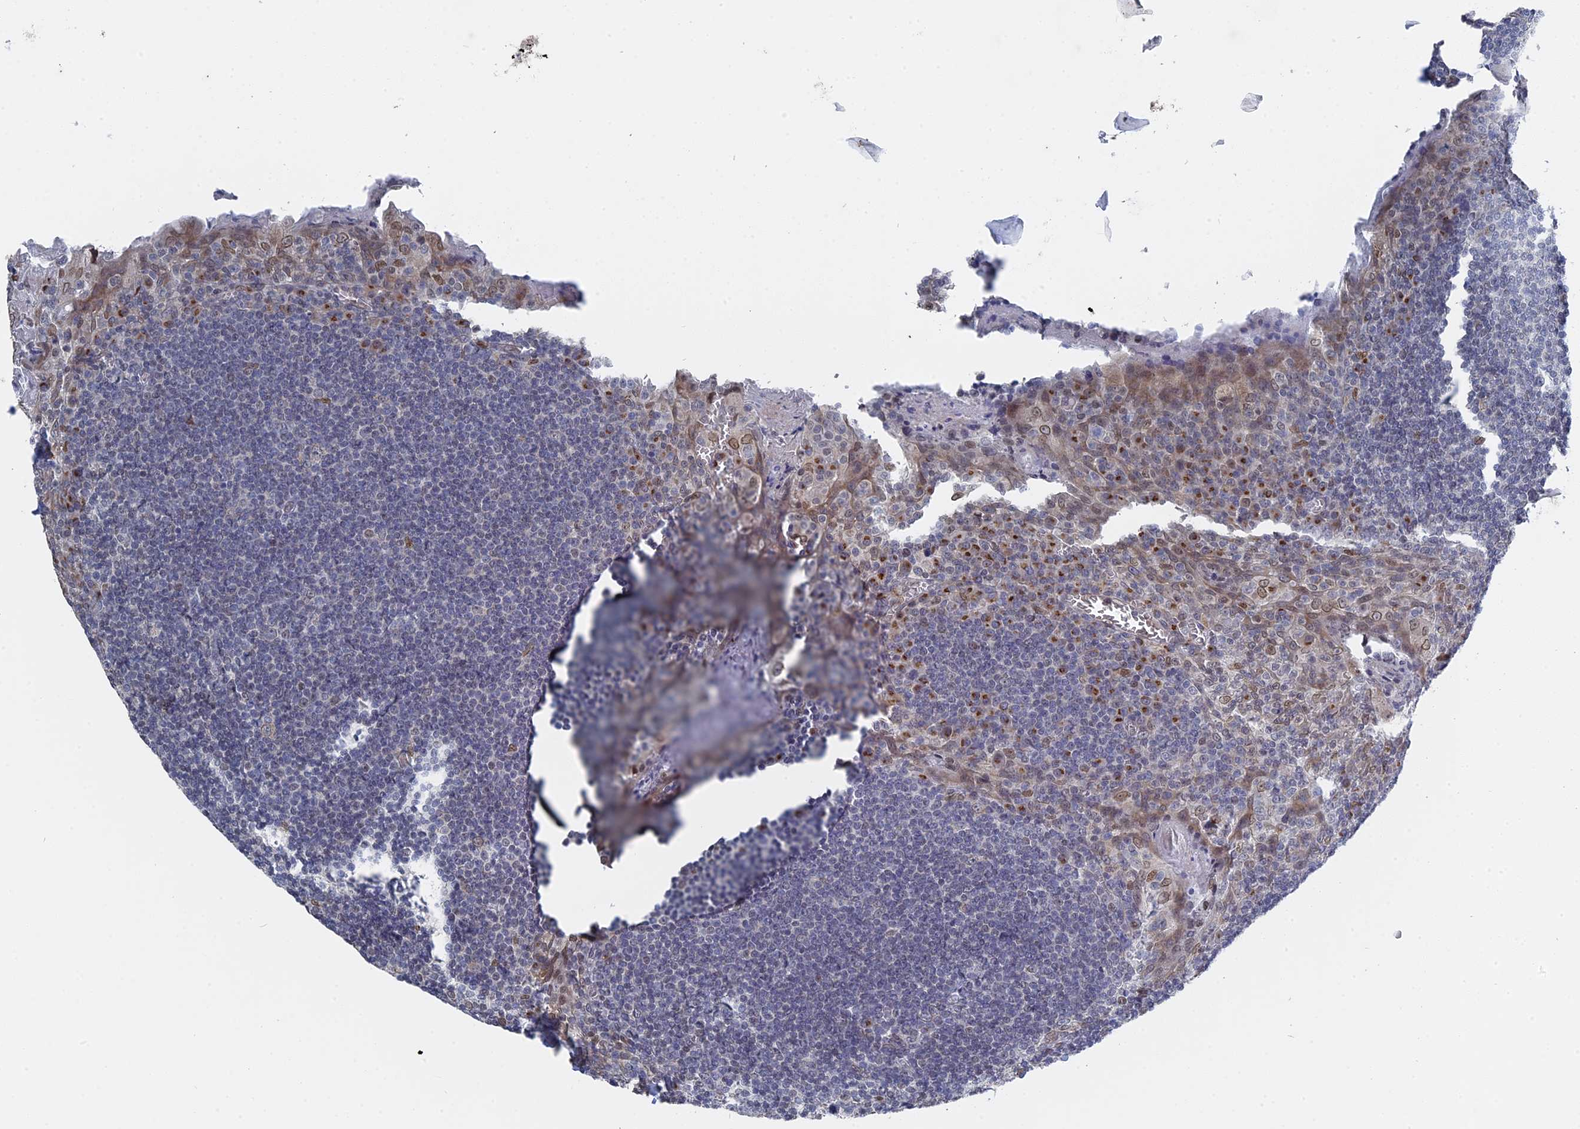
{"staining": {"intensity": "negative", "quantity": "none", "location": "none"}, "tissue": "tonsil", "cell_type": "Germinal center cells", "image_type": "normal", "snomed": [{"axis": "morphology", "description": "Normal tissue, NOS"}, {"axis": "topography", "description": "Tonsil"}], "caption": "Germinal center cells show no significant staining in benign tonsil.", "gene": "MTRF1", "patient": {"sex": "male", "age": 27}}